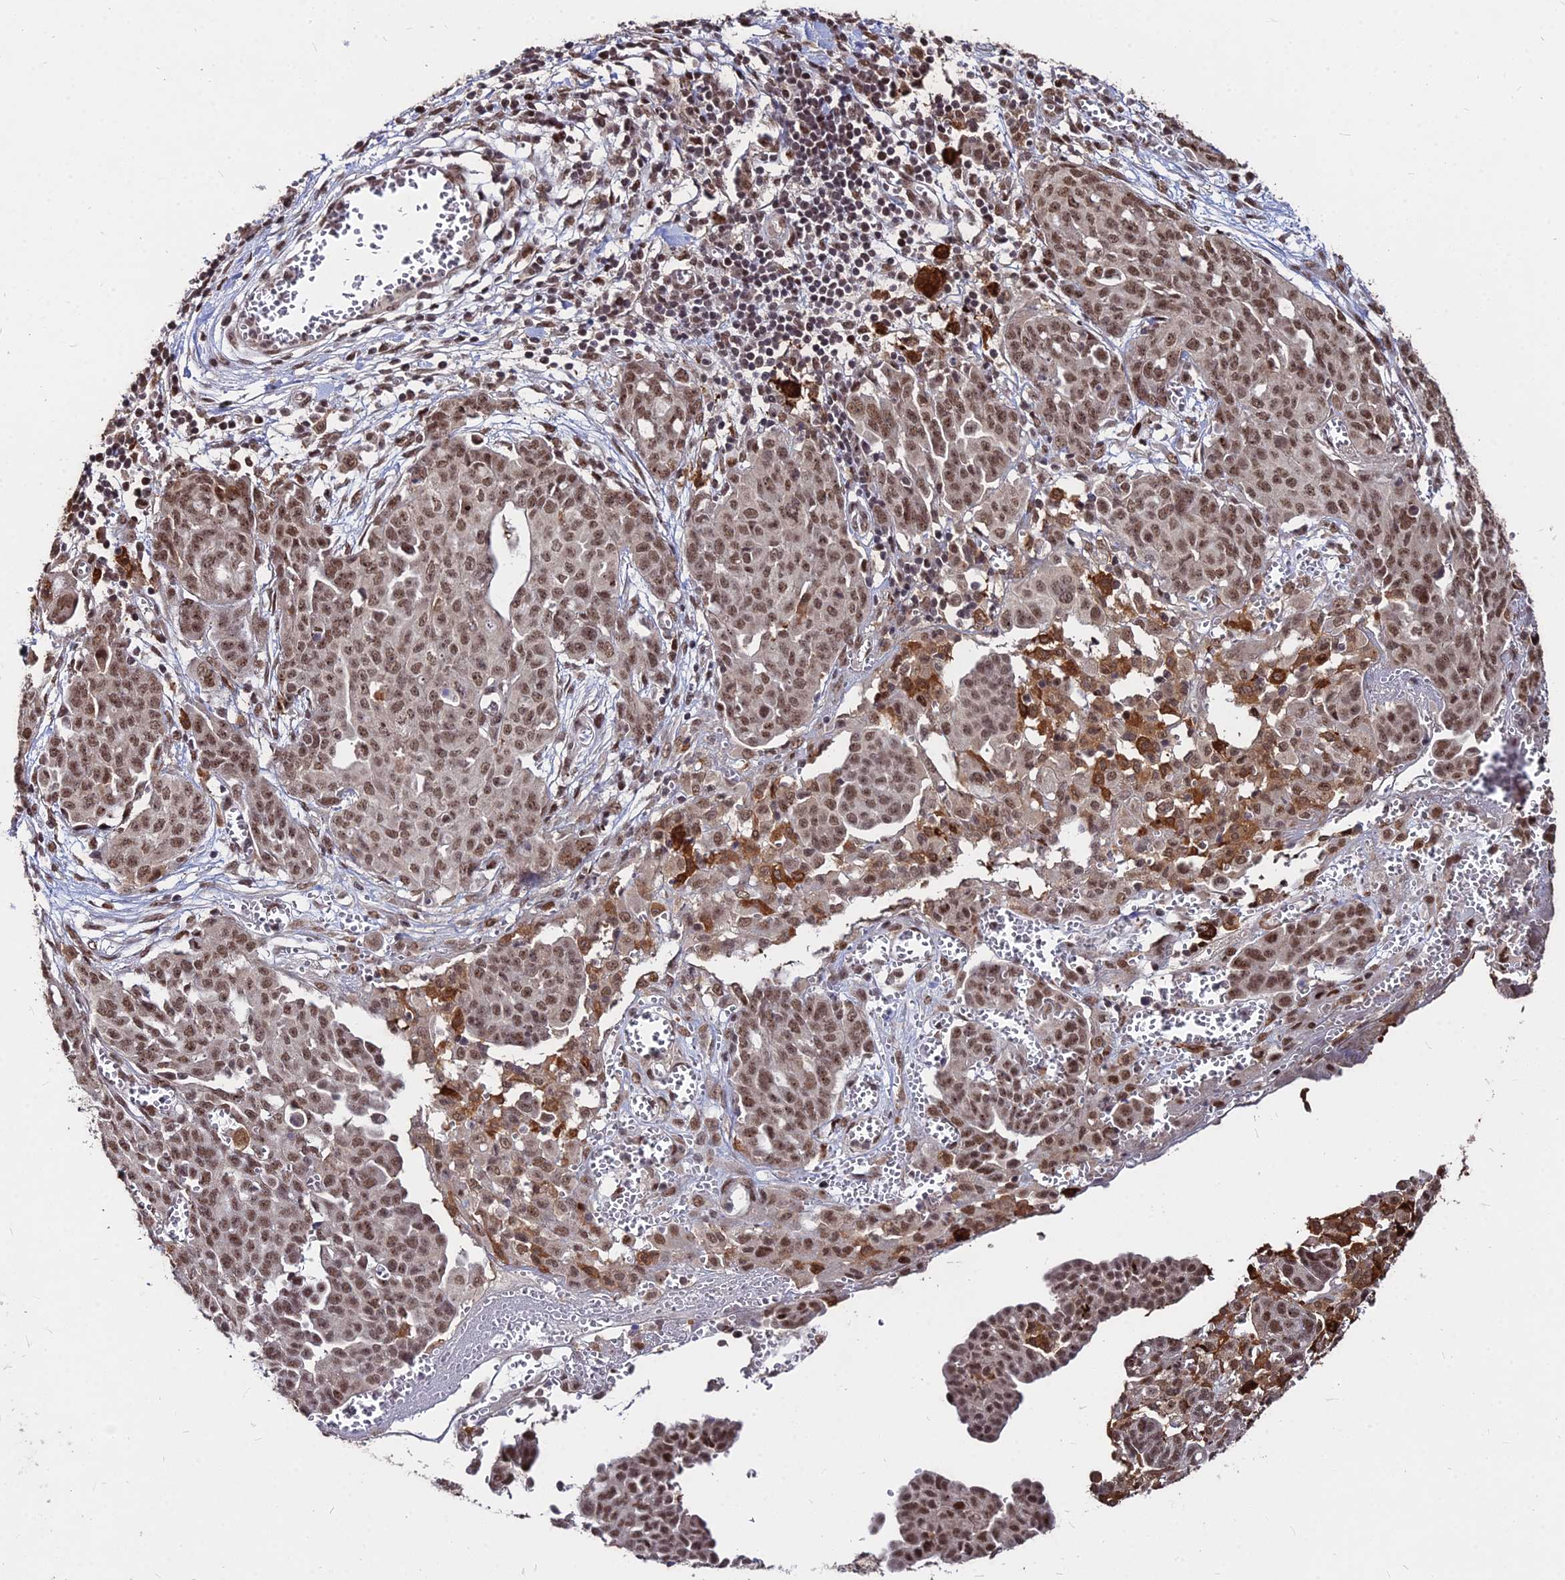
{"staining": {"intensity": "moderate", "quantity": ">75%", "location": "nuclear"}, "tissue": "ovarian cancer", "cell_type": "Tumor cells", "image_type": "cancer", "snomed": [{"axis": "morphology", "description": "Cystadenocarcinoma, serous, NOS"}, {"axis": "topography", "description": "Soft tissue"}, {"axis": "topography", "description": "Ovary"}], "caption": "Ovarian serous cystadenocarcinoma was stained to show a protein in brown. There is medium levels of moderate nuclear positivity in approximately >75% of tumor cells.", "gene": "ZBED4", "patient": {"sex": "female", "age": 57}}